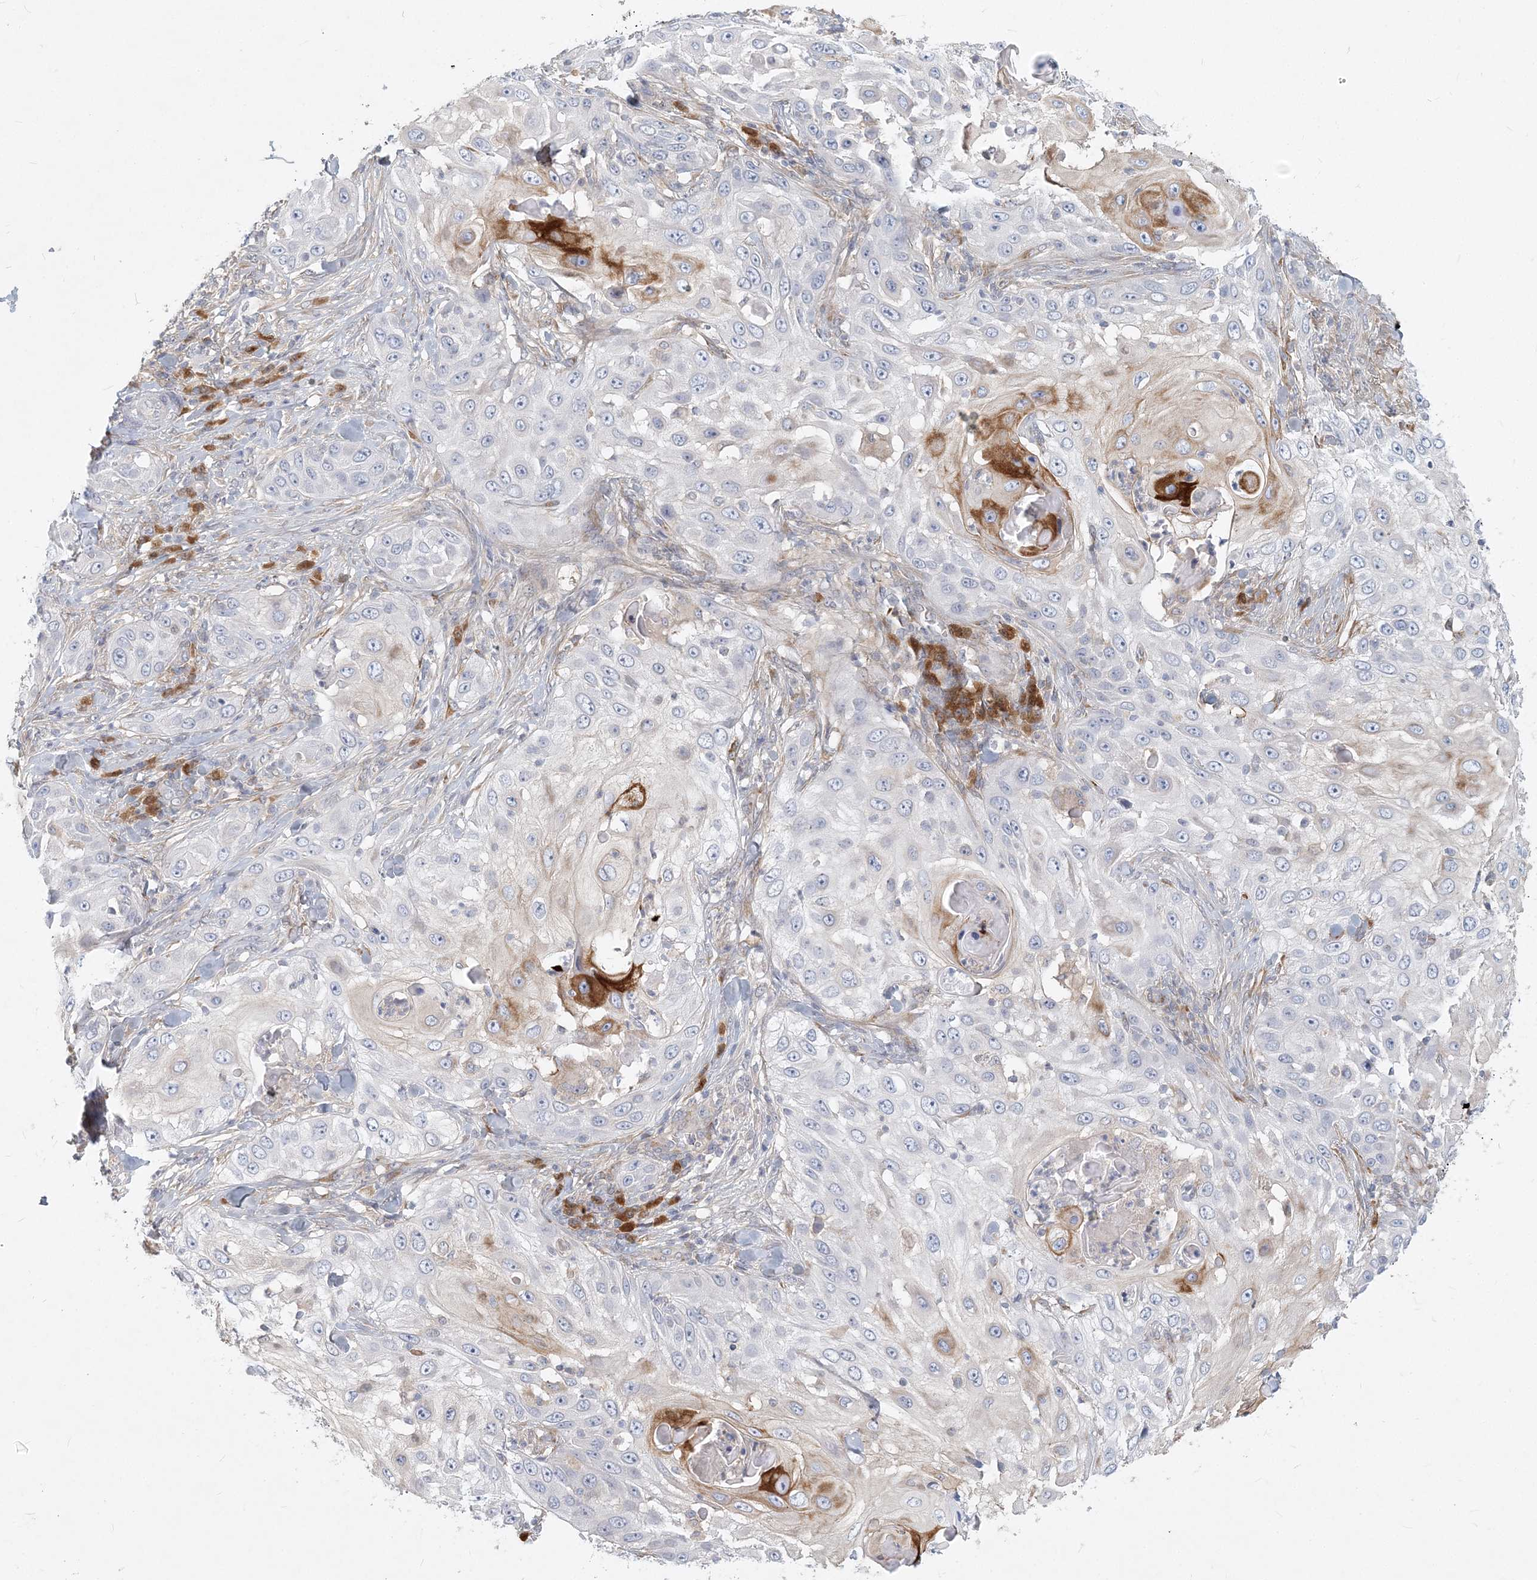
{"staining": {"intensity": "strong", "quantity": "<25%", "location": "cytoplasmic/membranous"}, "tissue": "skin cancer", "cell_type": "Tumor cells", "image_type": "cancer", "snomed": [{"axis": "morphology", "description": "Squamous cell carcinoma, NOS"}, {"axis": "topography", "description": "Skin"}], "caption": "Skin cancer (squamous cell carcinoma) stained with DAB immunohistochemistry displays medium levels of strong cytoplasmic/membranous positivity in about <25% of tumor cells.", "gene": "GMPPA", "patient": {"sex": "female", "age": 44}}